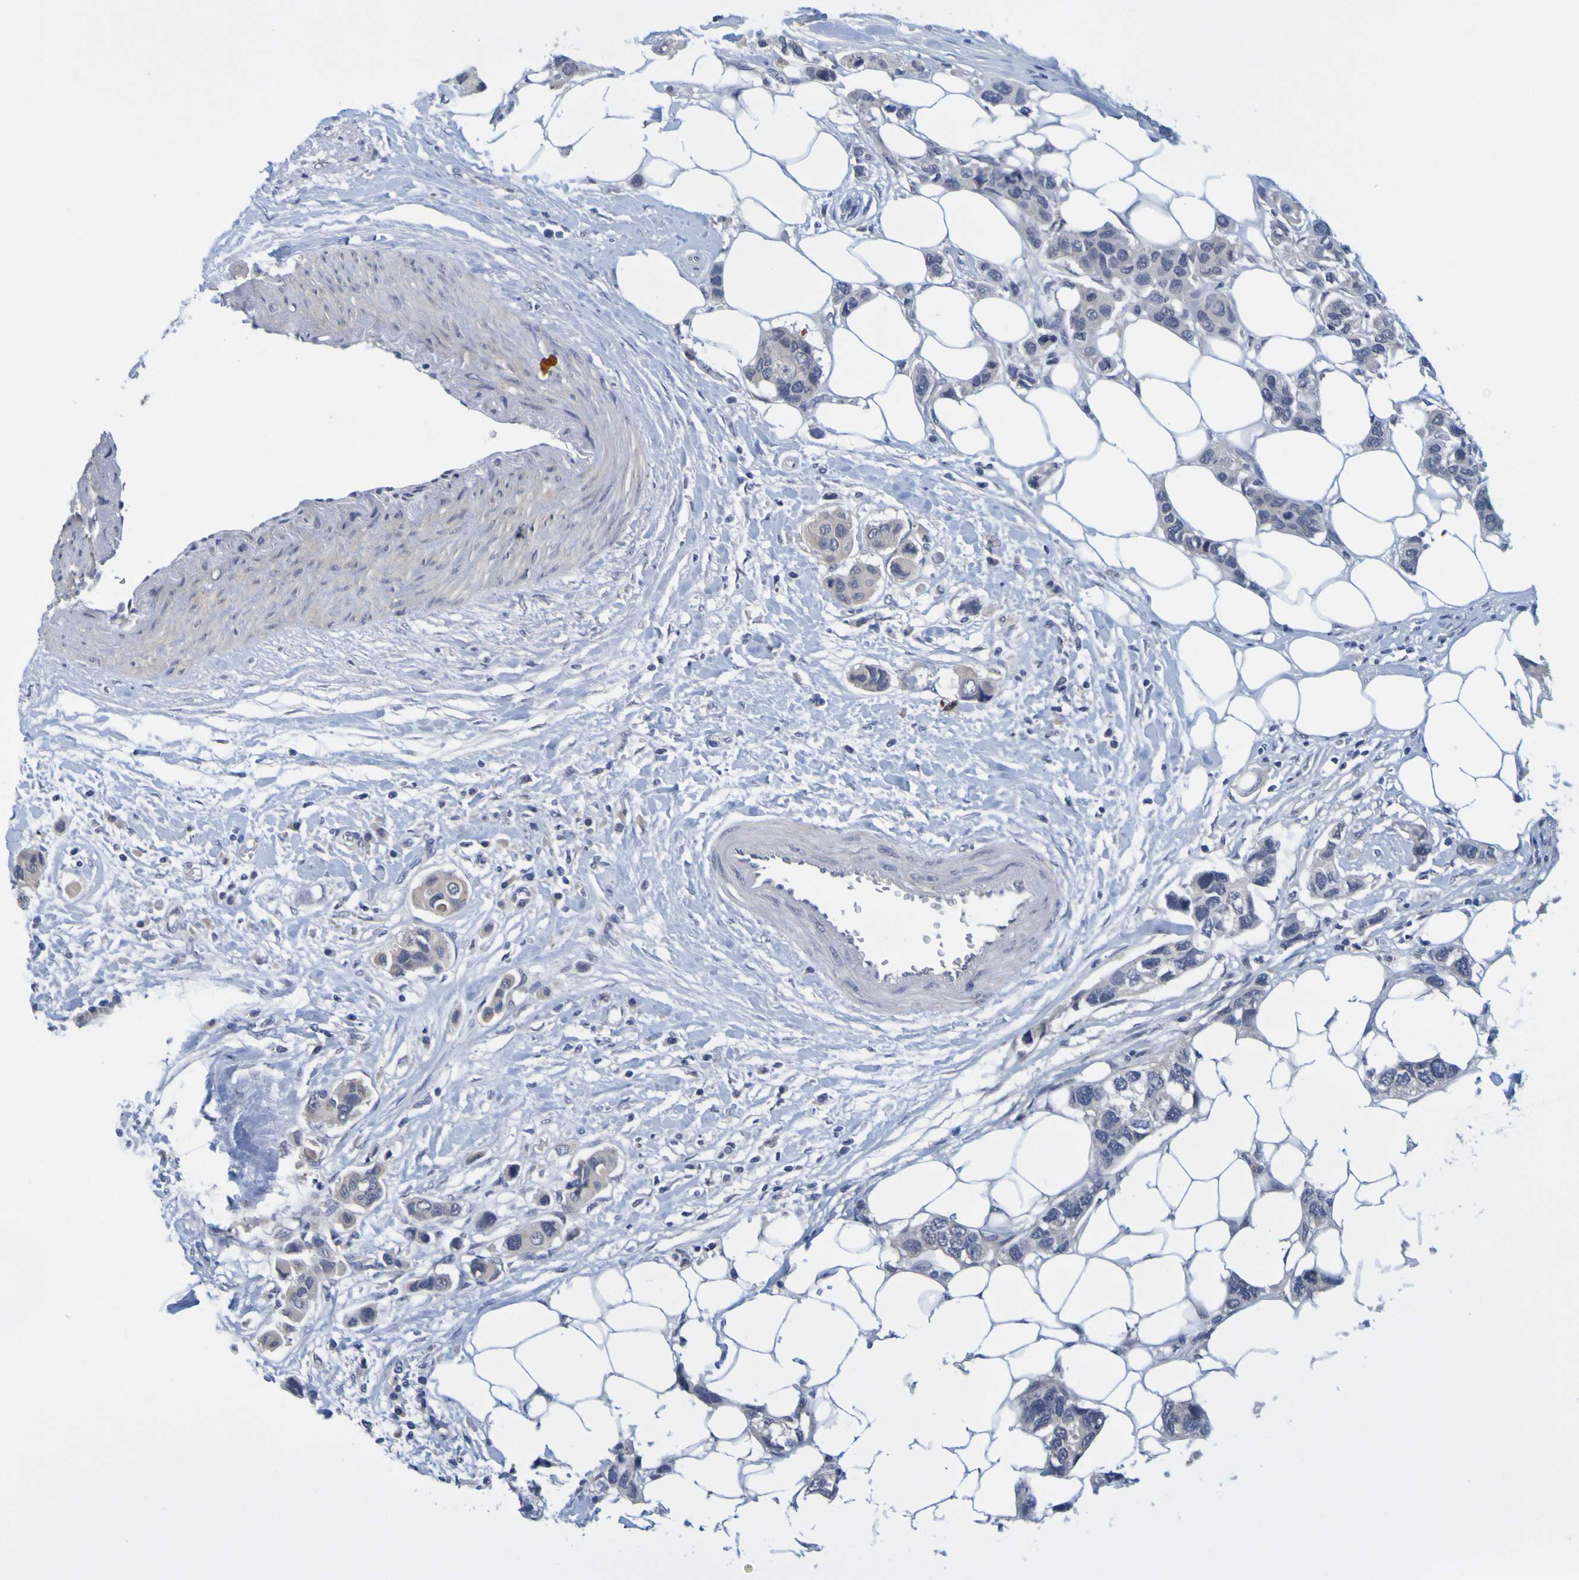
{"staining": {"intensity": "negative", "quantity": "none", "location": "none"}, "tissue": "breast cancer", "cell_type": "Tumor cells", "image_type": "cancer", "snomed": [{"axis": "morphology", "description": "Normal tissue, NOS"}, {"axis": "morphology", "description": "Duct carcinoma"}, {"axis": "topography", "description": "Breast"}], "caption": "Infiltrating ductal carcinoma (breast) was stained to show a protein in brown. There is no significant staining in tumor cells.", "gene": "ENDOU", "patient": {"sex": "female", "age": 50}}